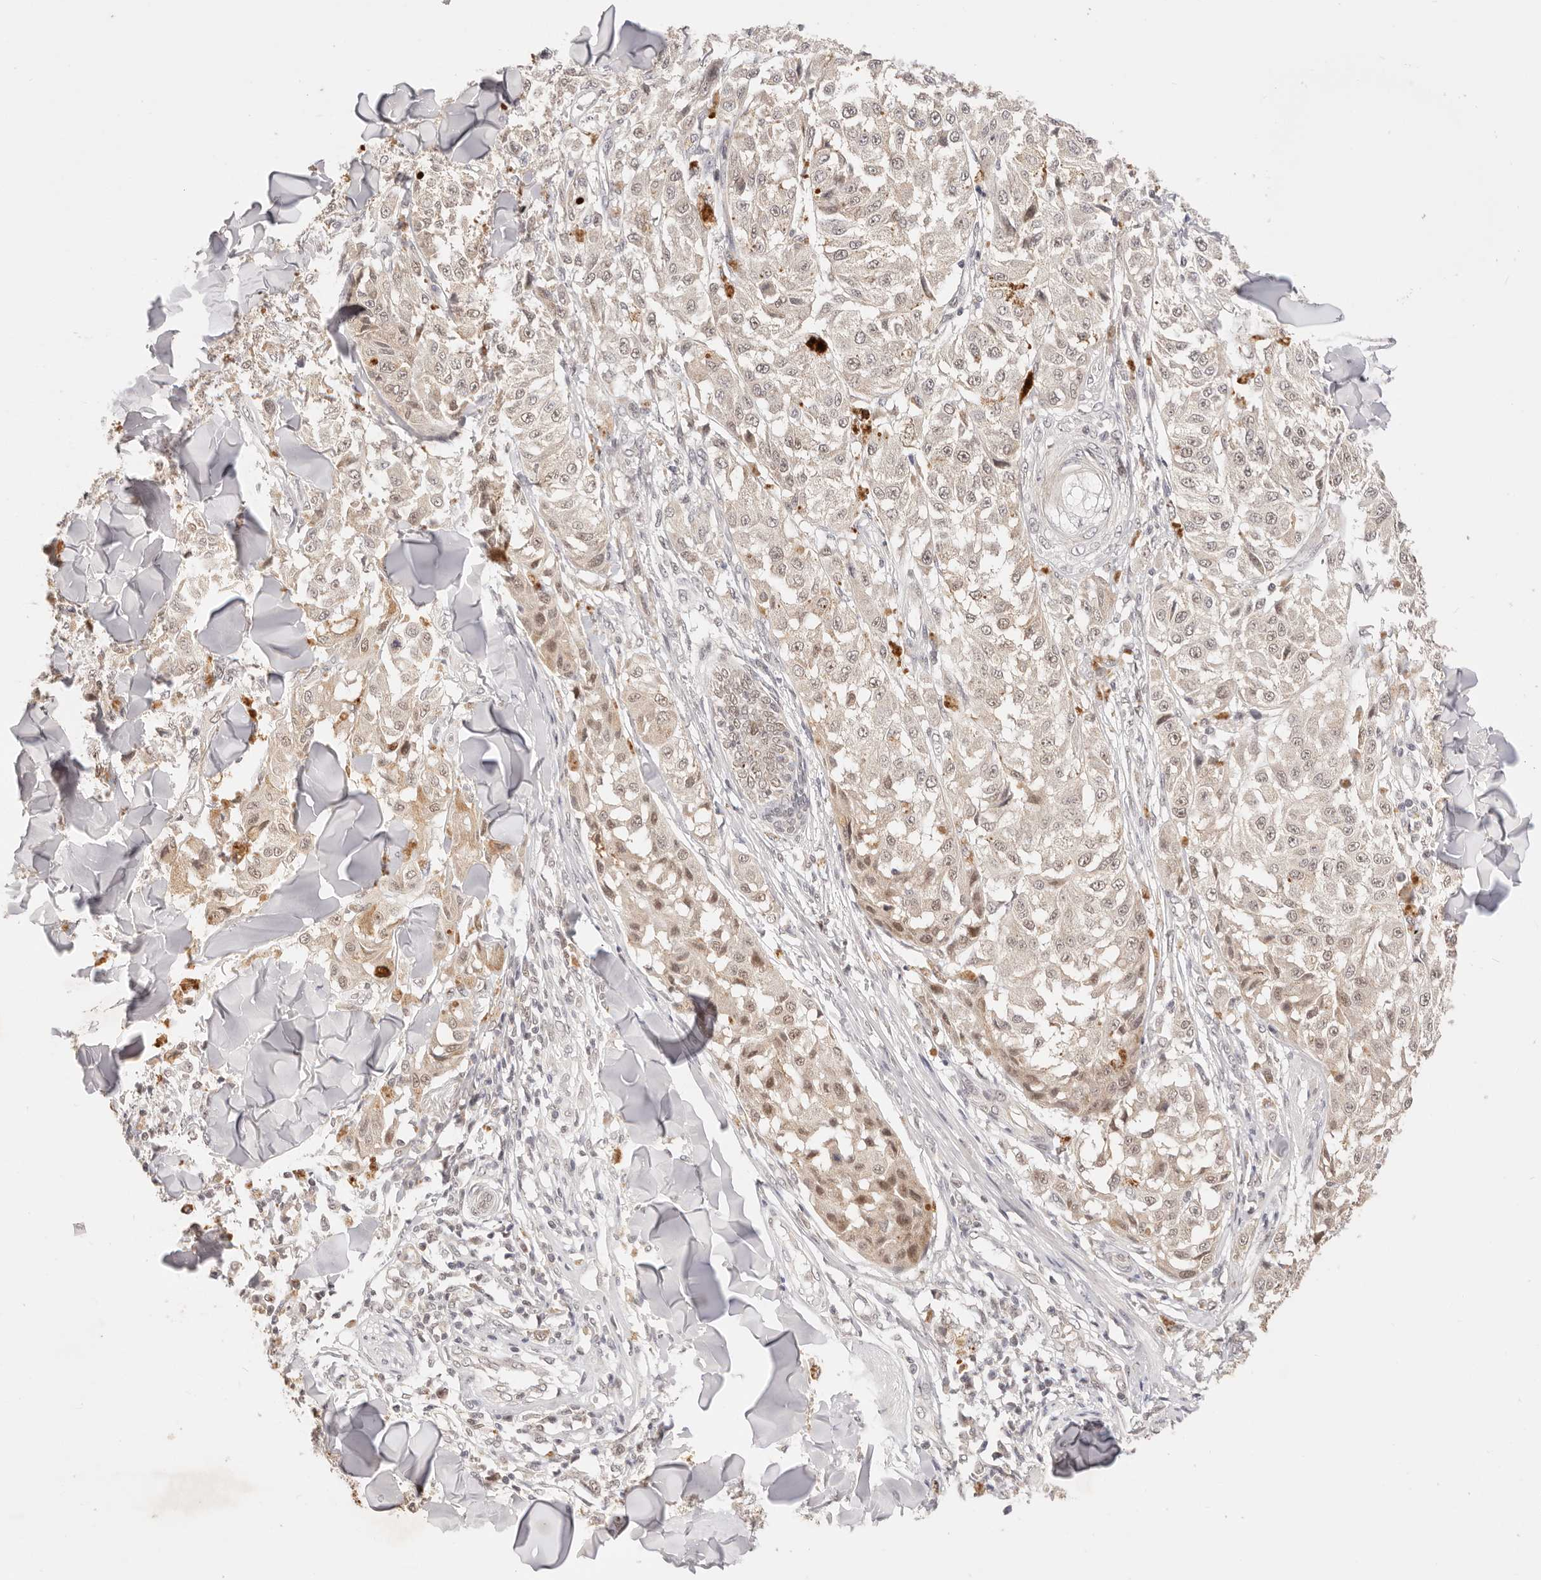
{"staining": {"intensity": "weak", "quantity": ">75%", "location": "nuclear"}, "tissue": "melanoma", "cell_type": "Tumor cells", "image_type": "cancer", "snomed": [{"axis": "morphology", "description": "Malignant melanoma, NOS"}, {"axis": "topography", "description": "Skin"}], "caption": "Melanoma stained with DAB immunohistochemistry displays low levels of weak nuclear staining in approximately >75% of tumor cells.", "gene": "RFC3", "patient": {"sex": "female", "age": 64}}